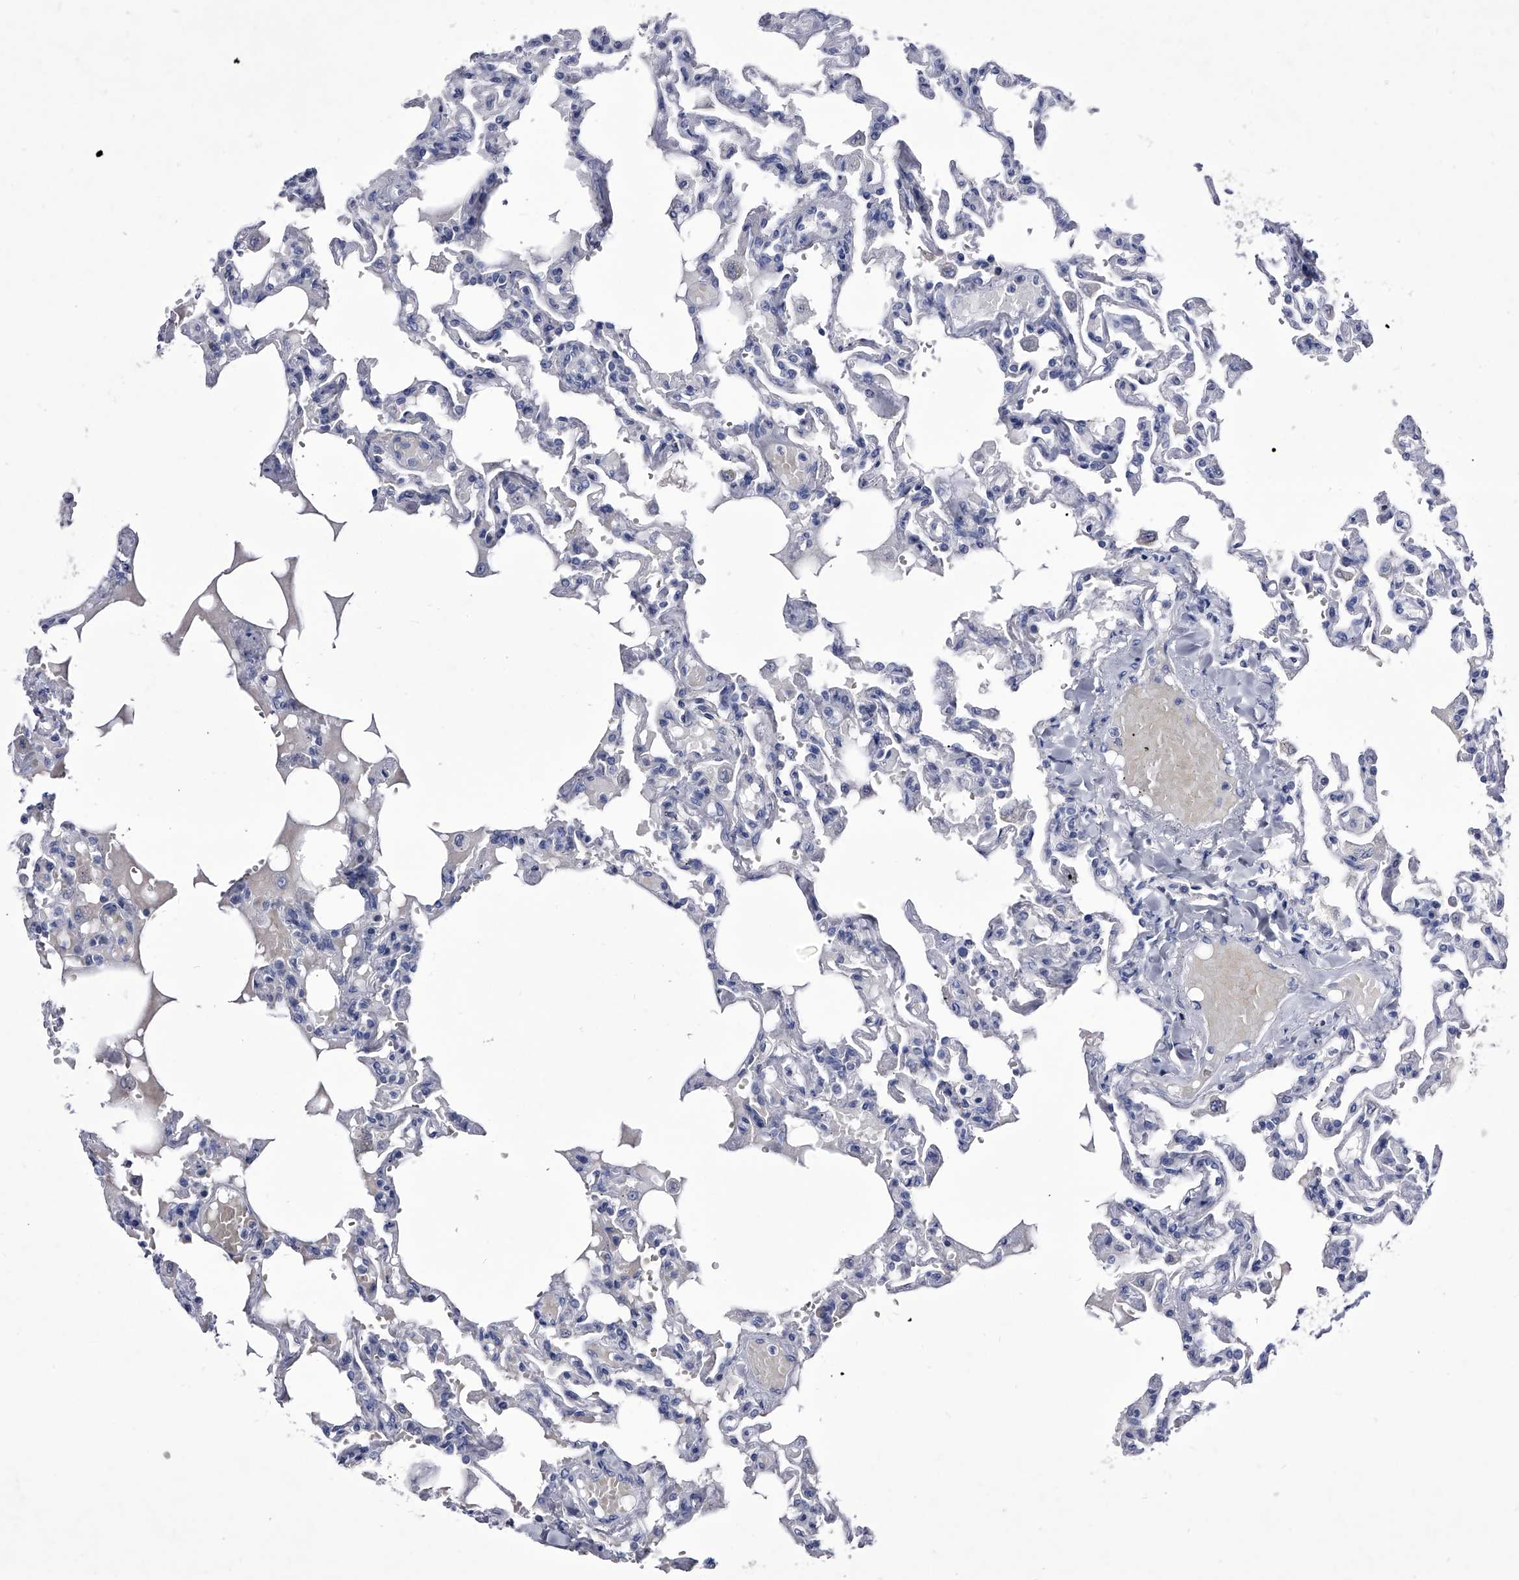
{"staining": {"intensity": "negative", "quantity": "none", "location": "none"}, "tissue": "lung", "cell_type": "Alveolar cells", "image_type": "normal", "snomed": [{"axis": "morphology", "description": "Normal tissue, NOS"}, {"axis": "topography", "description": "Lung"}], "caption": "This is an immunohistochemistry photomicrograph of benign human lung. There is no positivity in alveolar cells.", "gene": "CRISP2", "patient": {"sex": "male", "age": 21}}